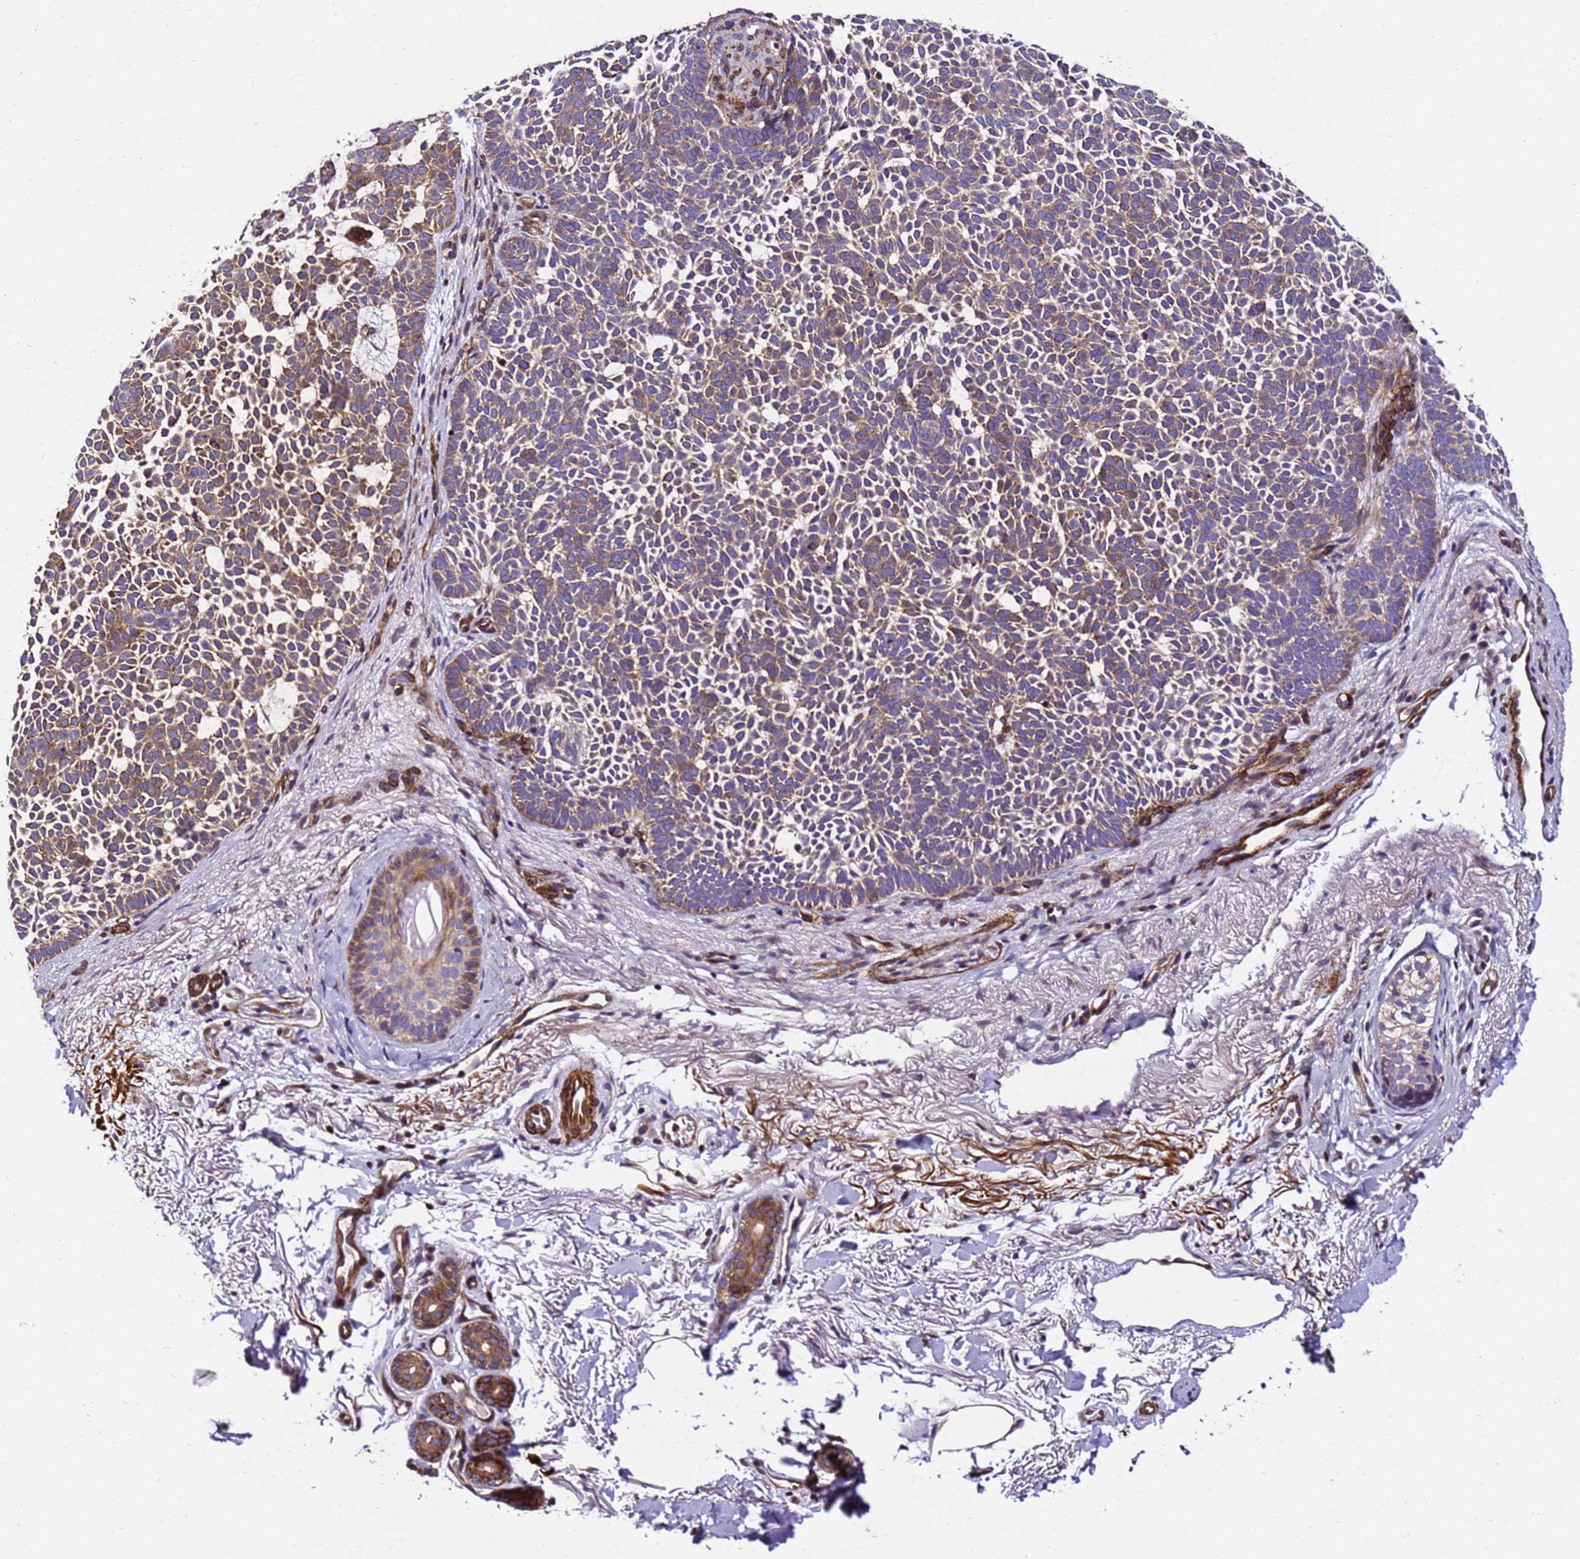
{"staining": {"intensity": "moderate", "quantity": ">75%", "location": "cytoplasmic/membranous"}, "tissue": "skin cancer", "cell_type": "Tumor cells", "image_type": "cancer", "snomed": [{"axis": "morphology", "description": "Basal cell carcinoma"}, {"axis": "topography", "description": "Skin"}], "caption": "Brown immunohistochemical staining in skin cancer displays moderate cytoplasmic/membranous staining in about >75% of tumor cells.", "gene": "ZNF417", "patient": {"sex": "female", "age": 77}}